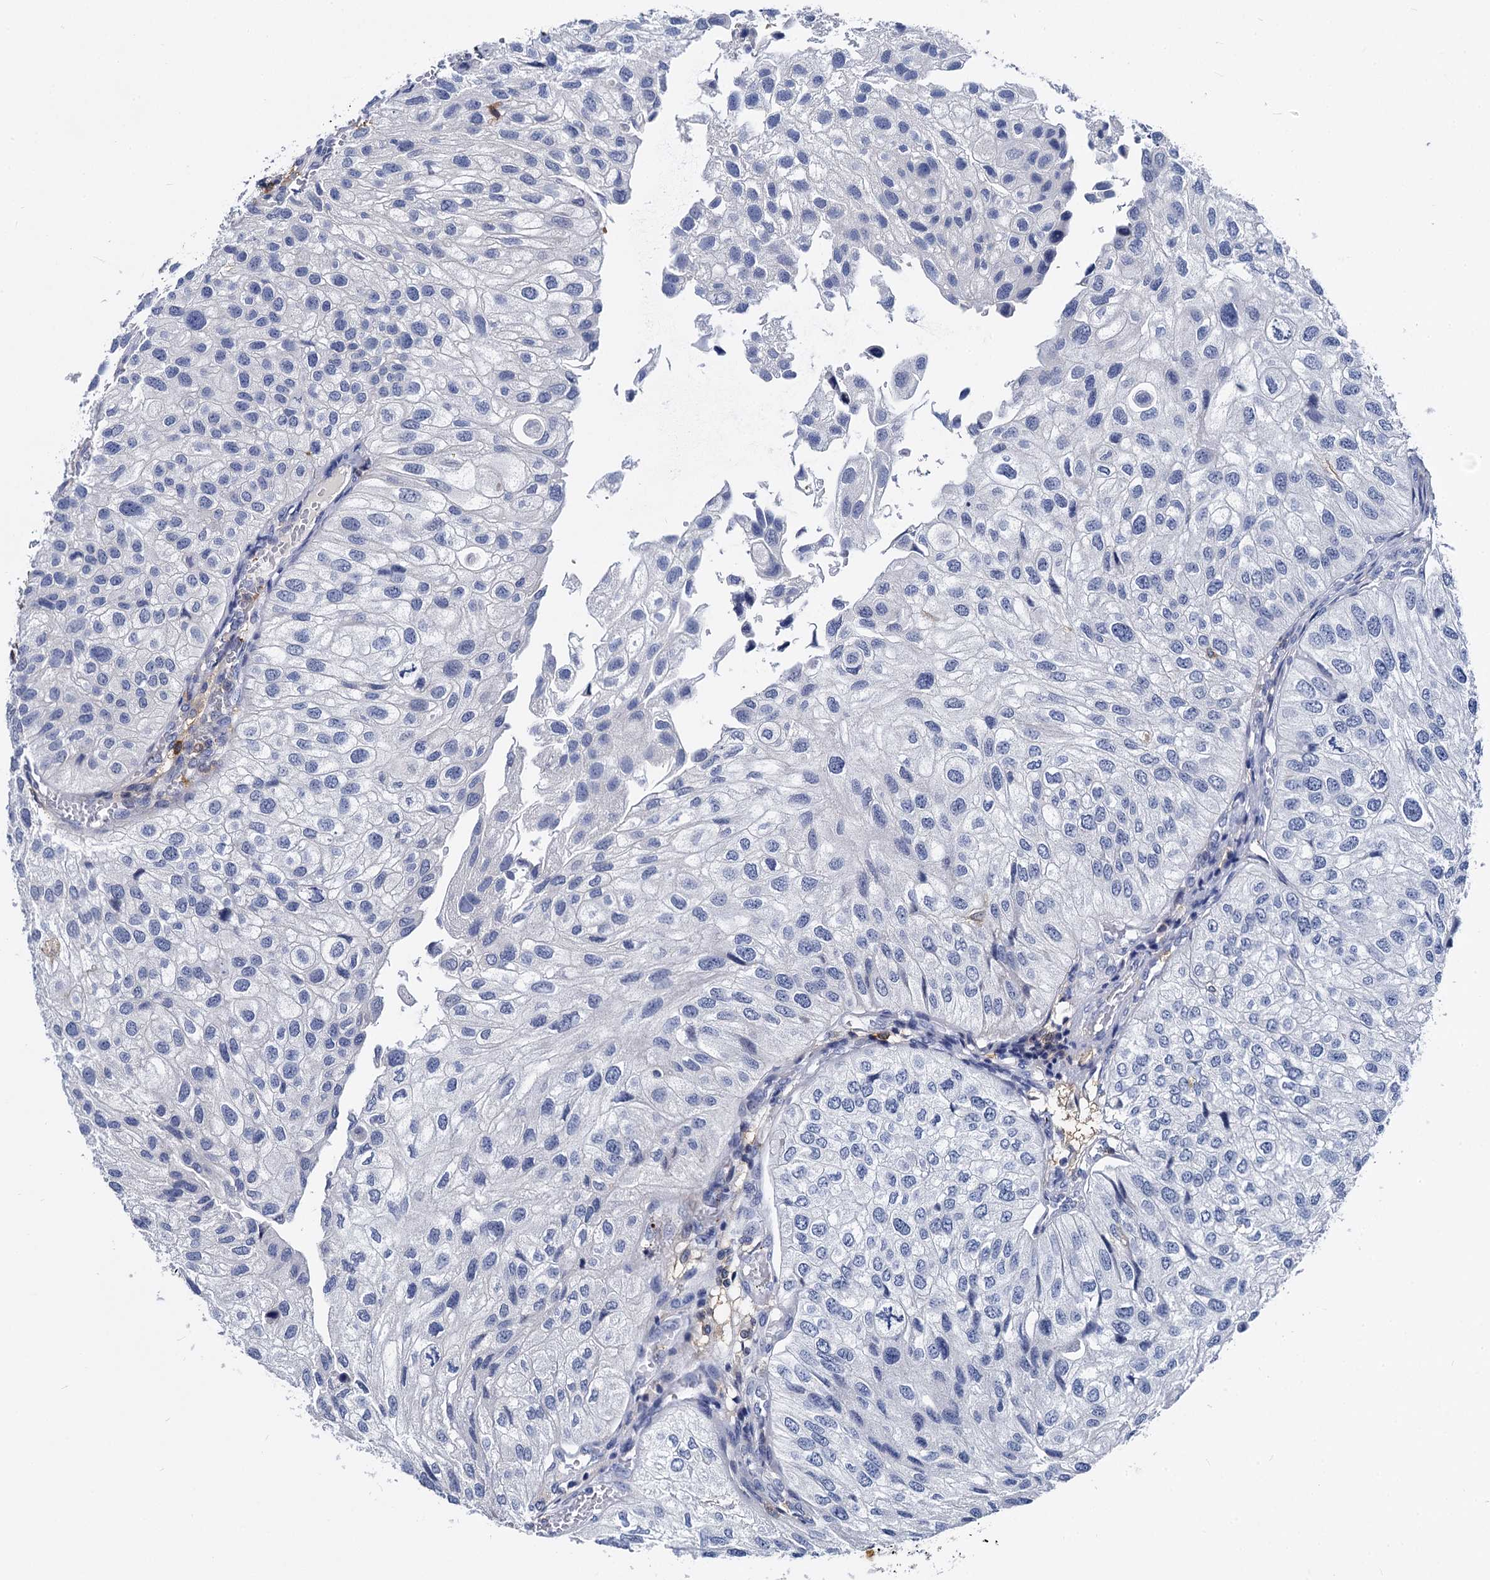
{"staining": {"intensity": "negative", "quantity": "none", "location": "none"}, "tissue": "urothelial cancer", "cell_type": "Tumor cells", "image_type": "cancer", "snomed": [{"axis": "morphology", "description": "Urothelial carcinoma, Low grade"}, {"axis": "topography", "description": "Urinary bladder"}], "caption": "An image of human urothelial cancer is negative for staining in tumor cells. (DAB (3,3'-diaminobenzidine) immunohistochemistry with hematoxylin counter stain).", "gene": "RHOG", "patient": {"sex": "female", "age": 89}}